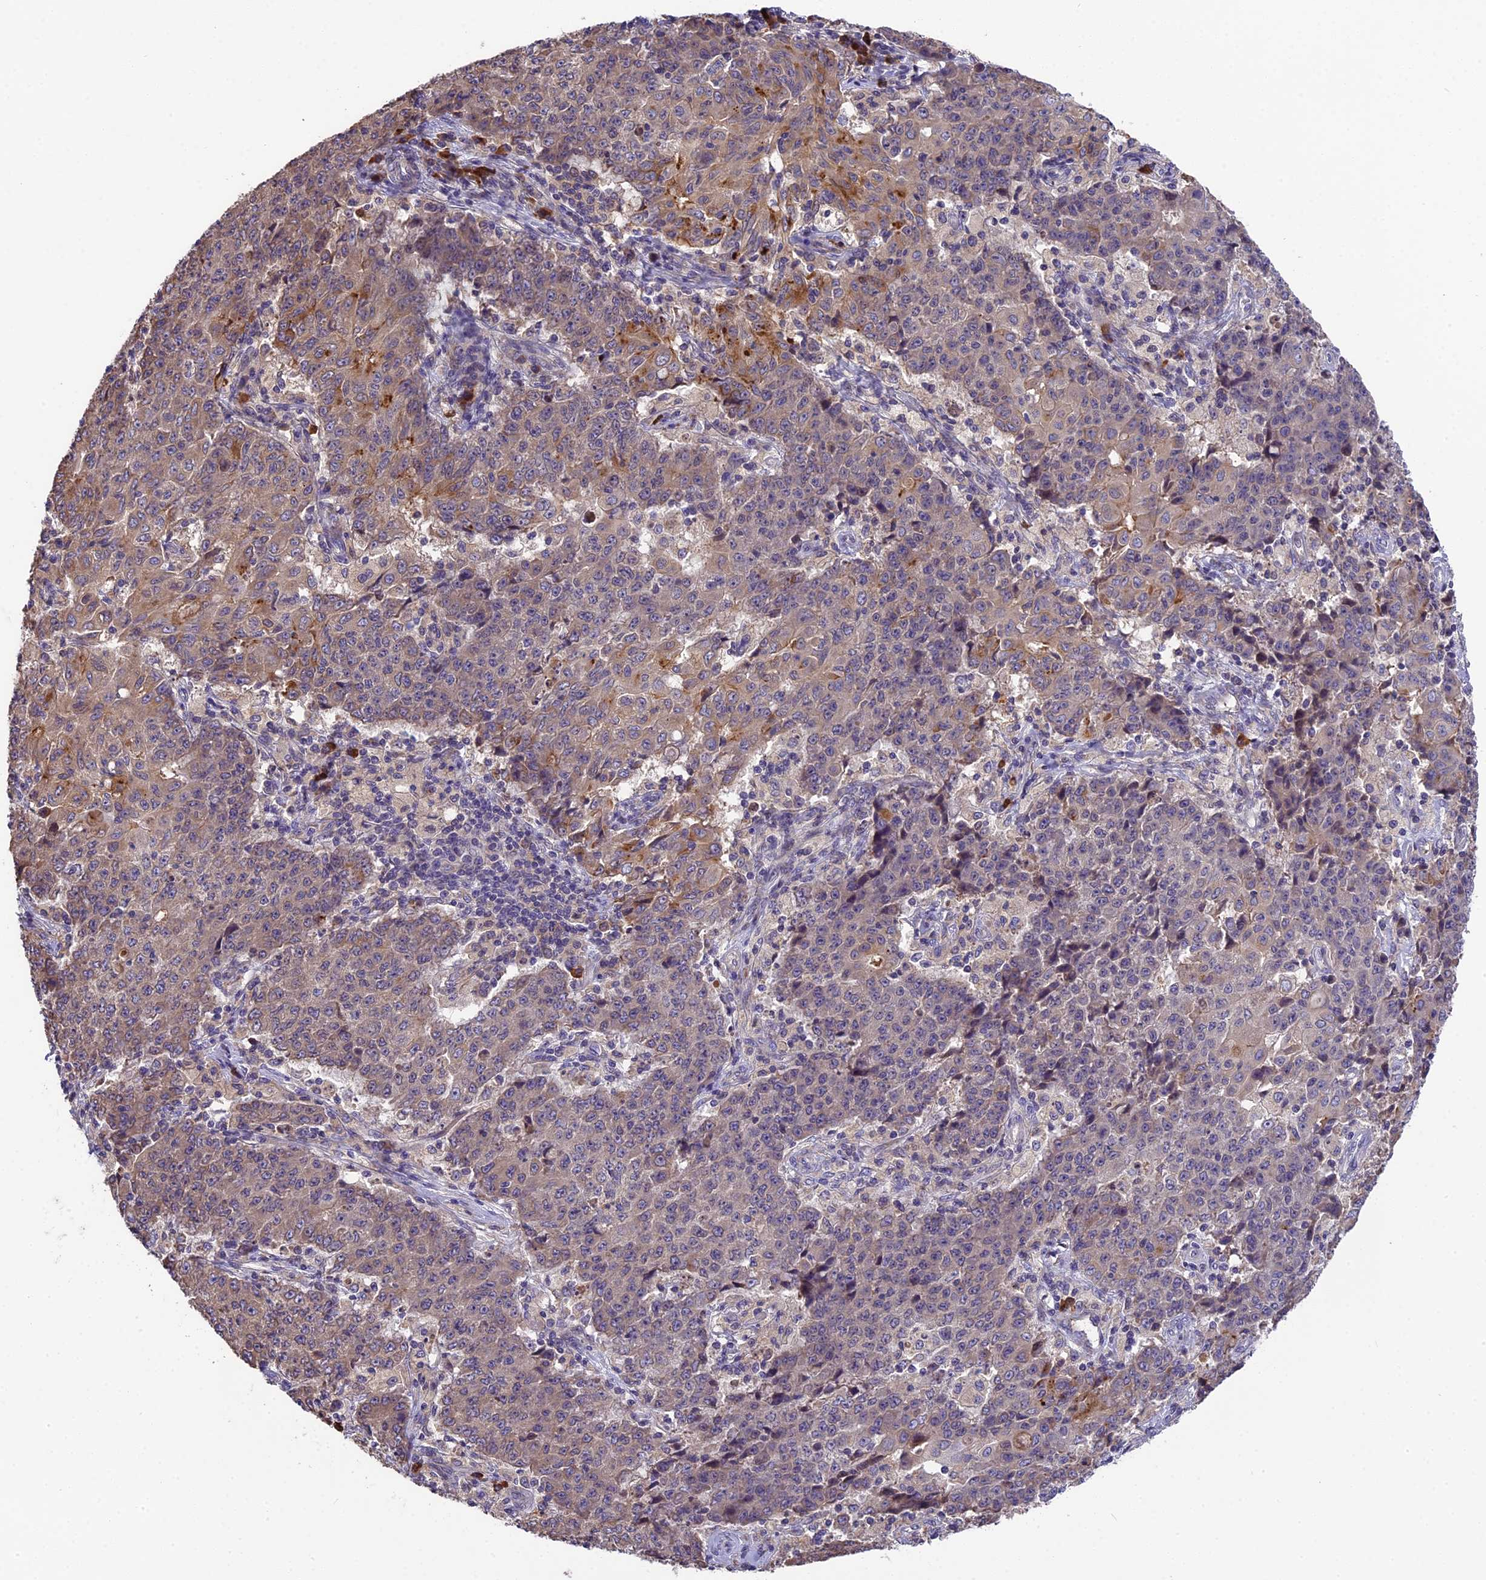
{"staining": {"intensity": "moderate", "quantity": "<25%", "location": "cytoplasmic/membranous"}, "tissue": "ovarian cancer", "cell_type": "Tumor cells", "image_type": "cancer", "snomed": [{"axis": "morphology", "description": "Carcinoma, endometroid"}, {"axis": "topography", "description": "Ovary"}], "caption": "Protein expression analysis of ovarian cancer demonstrates moderate cytoplasmic/membranous expression in about <25% of tumor cells. (Stains: DAB (3,3'-diaminobenzidine) in brown, nuclei in blue, Microscopy: brightfield microscopy at high magnification).", "gene": "ABCC10", "patient": {"sex": "female", "age": 42}}